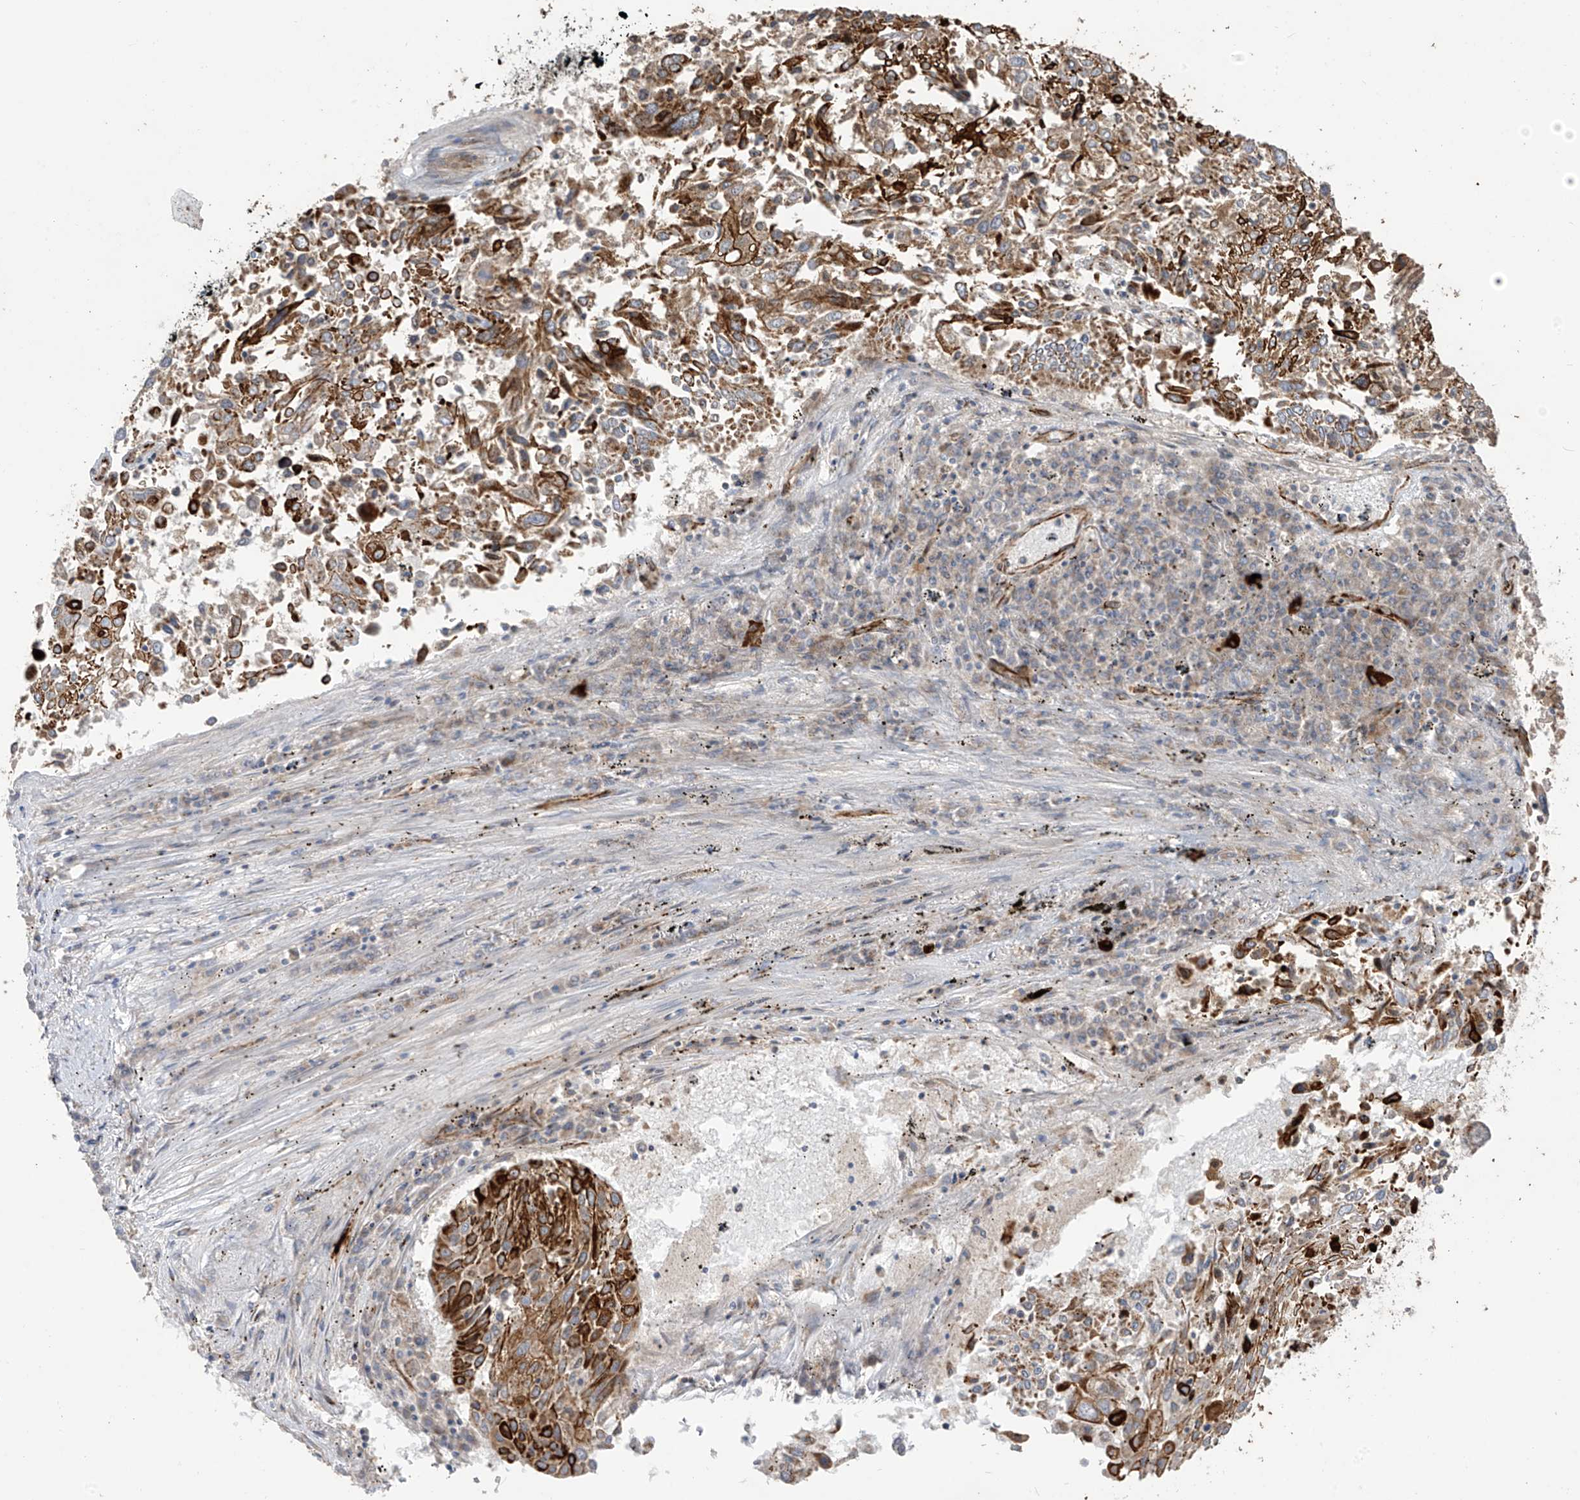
{"staining": {"intensity": "moderate", "quantity": "25%-75%", "location": "cytoplasmic/membranous"}, "tissue": "lung cancer", "cell_type": "Tumor cells", "image_type": "cancer", "snomed": [{"axis": "morphology", "description": "Squamous cell carcinoma, NOS"}, {"axis": "topography", "description": "Lung"}], "caption": "Immunohistochemistry micrograph of lung cancer stained for a protein (brown), which shows medium levels of moderate cytoplasmic/membranous expression in approximately 25%-75% of tumor cells.", "gene": "DCDC2", "patient": {"sex": "male", "age": 65}}